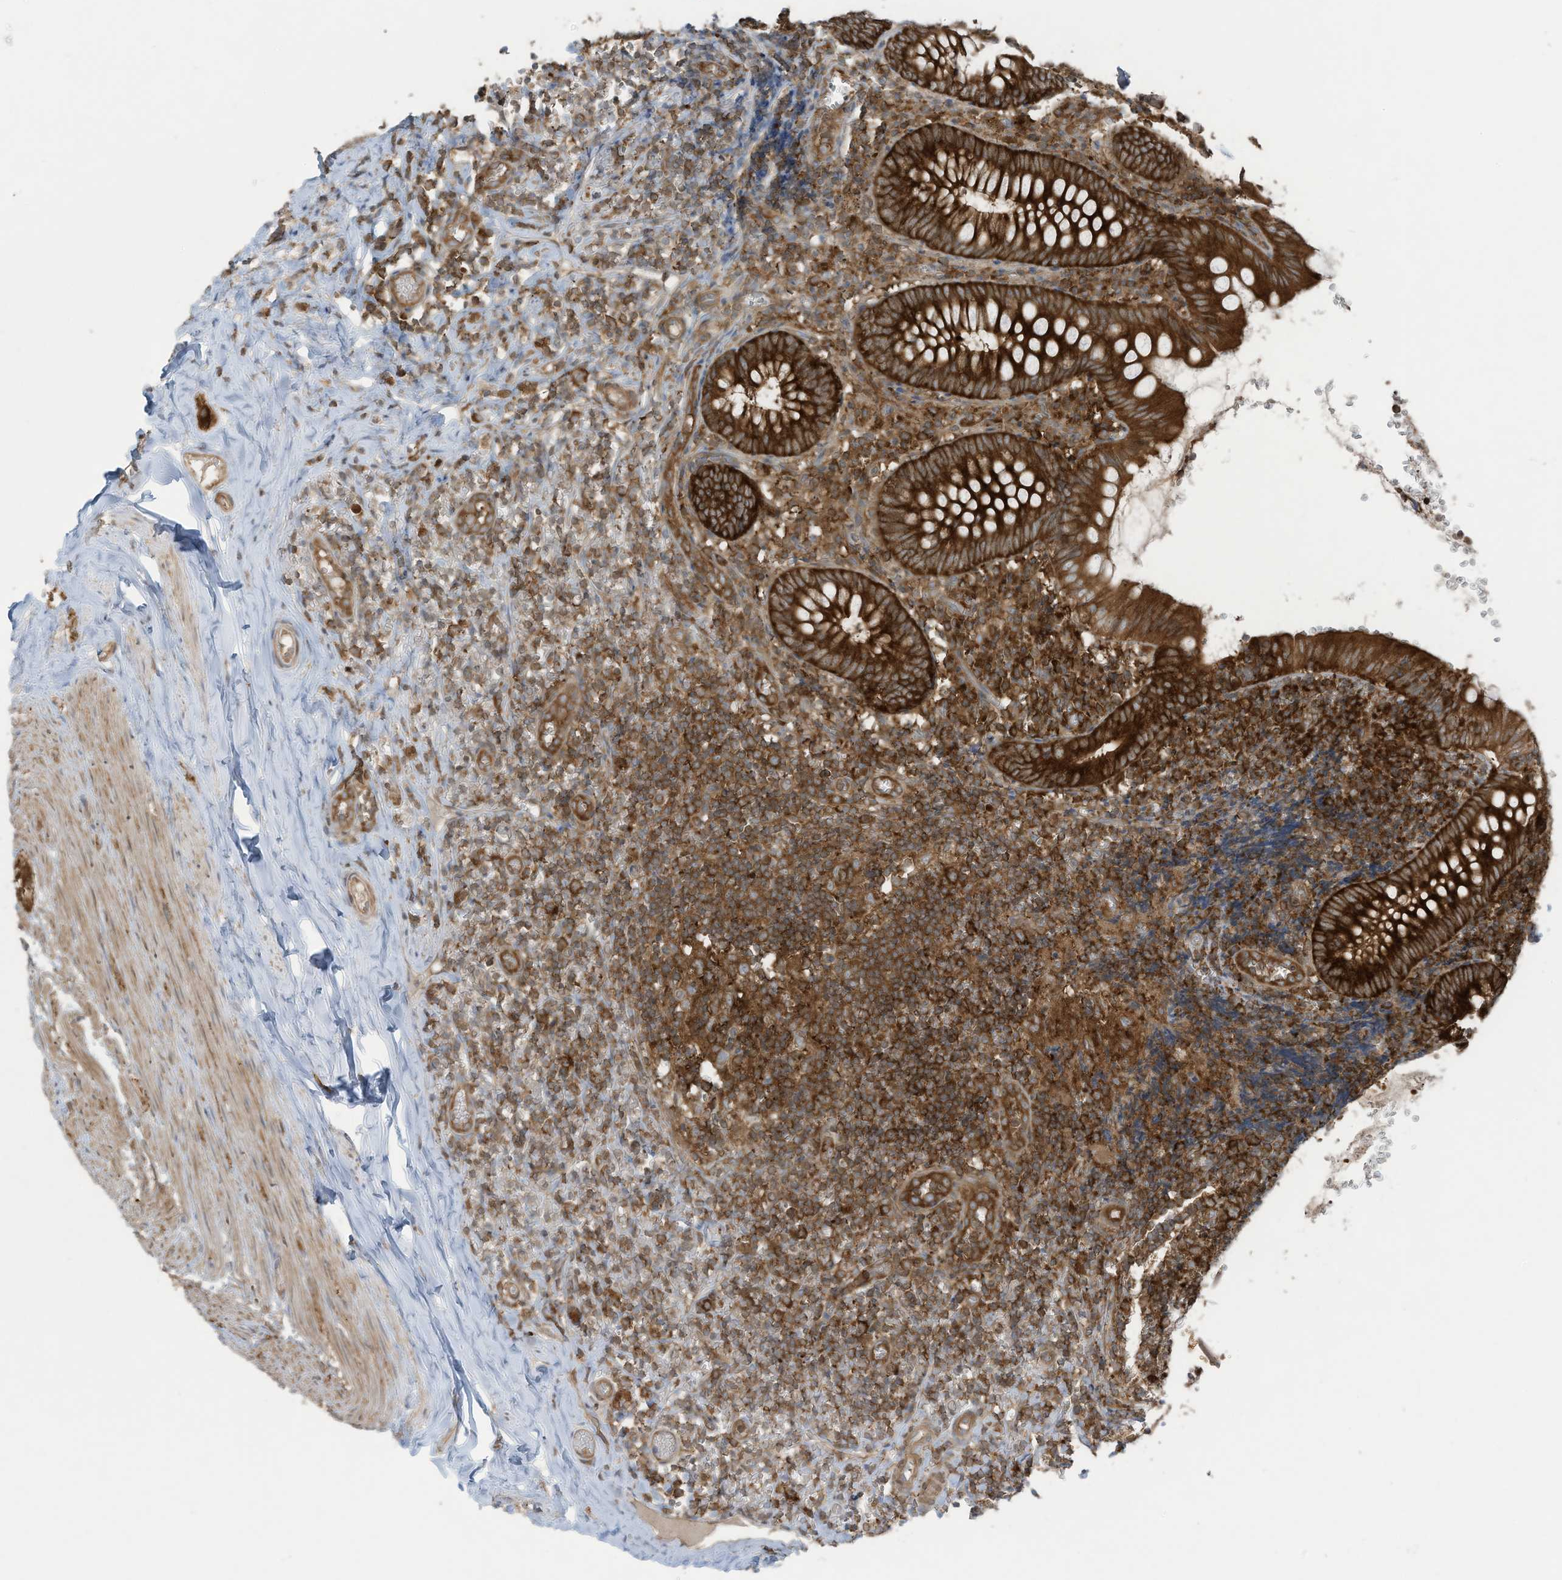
{"staining": {"intensity": "strong", "quantity": ">75%", "location": "cytoplasmic/membranous"}, "tissue": "appendix", "cell_type": "Glandular cells", "image_type": "normal", "snomed": [{"axis": "morphology", "description": "Normal tissue, NOS"}, {"axis": "topography", "description": "Appendix"}], "caption": "Strong cytoplasmic/membranous protein expression is appreciated in approximately >75% of glandular cells in appendix.", "gene": "OLA1", "patient": {"sex": "male", "age": 8}}